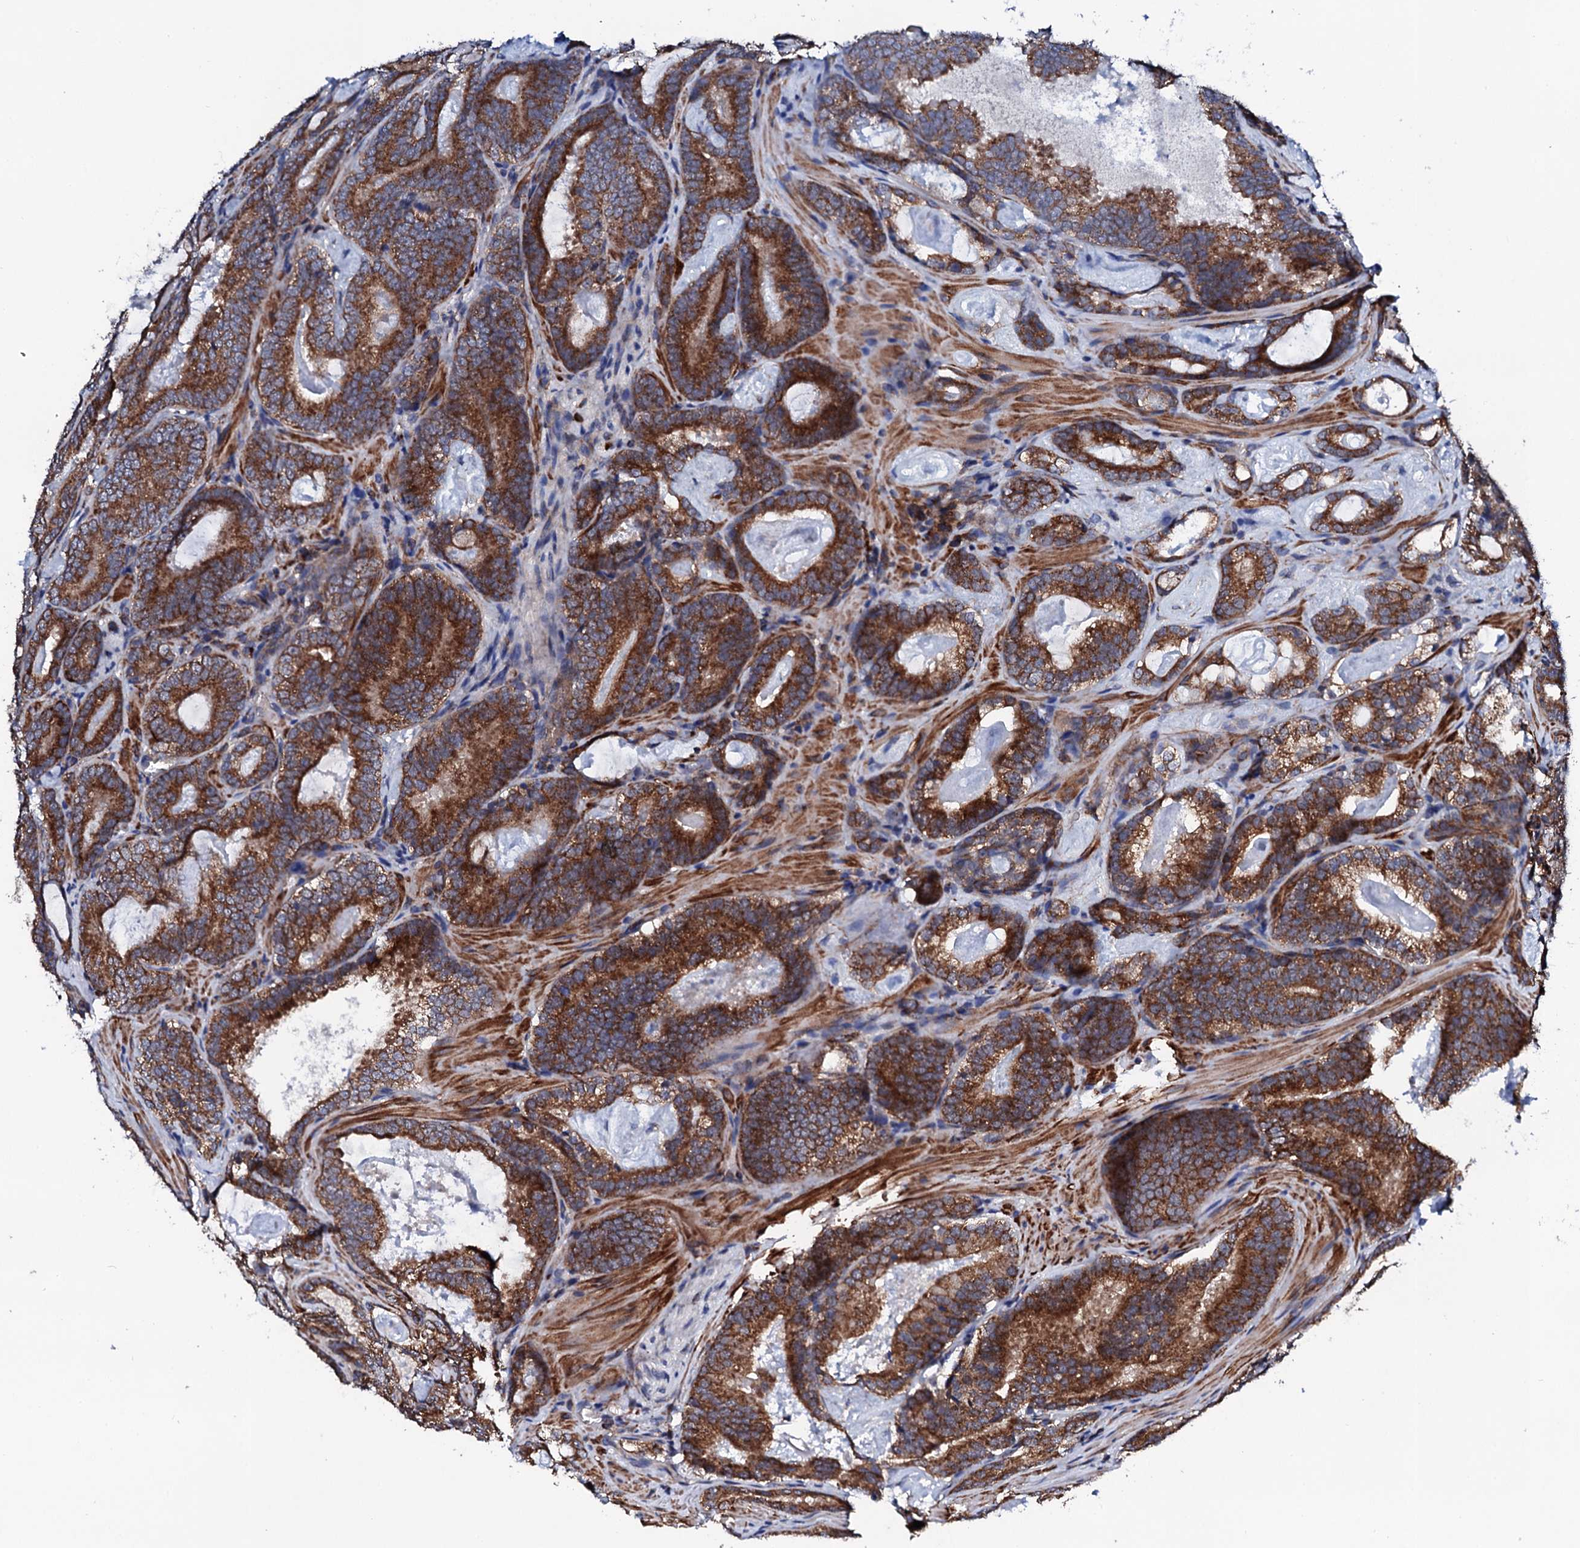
{"staining": {"intensity": "strong", "quantity": ">75%", "location": "cytoplasmic/membranous"}, "tissue": "prostate cancer", "cell_type": "Tumor cells", "image_type": "cancer", "snomed": [{"axis": "morphology", "description": "Adenocarcinoma, Low grade"}, {"axis": "topography", "description": "Prostate"}], "caption": "Human prostate cancer (low-grade adenocarcinoma) stained with a protein marker exhibits strong staining in tumor cells.", "gene": "COG4", "patient": {"sex": "male", "age": 60}}